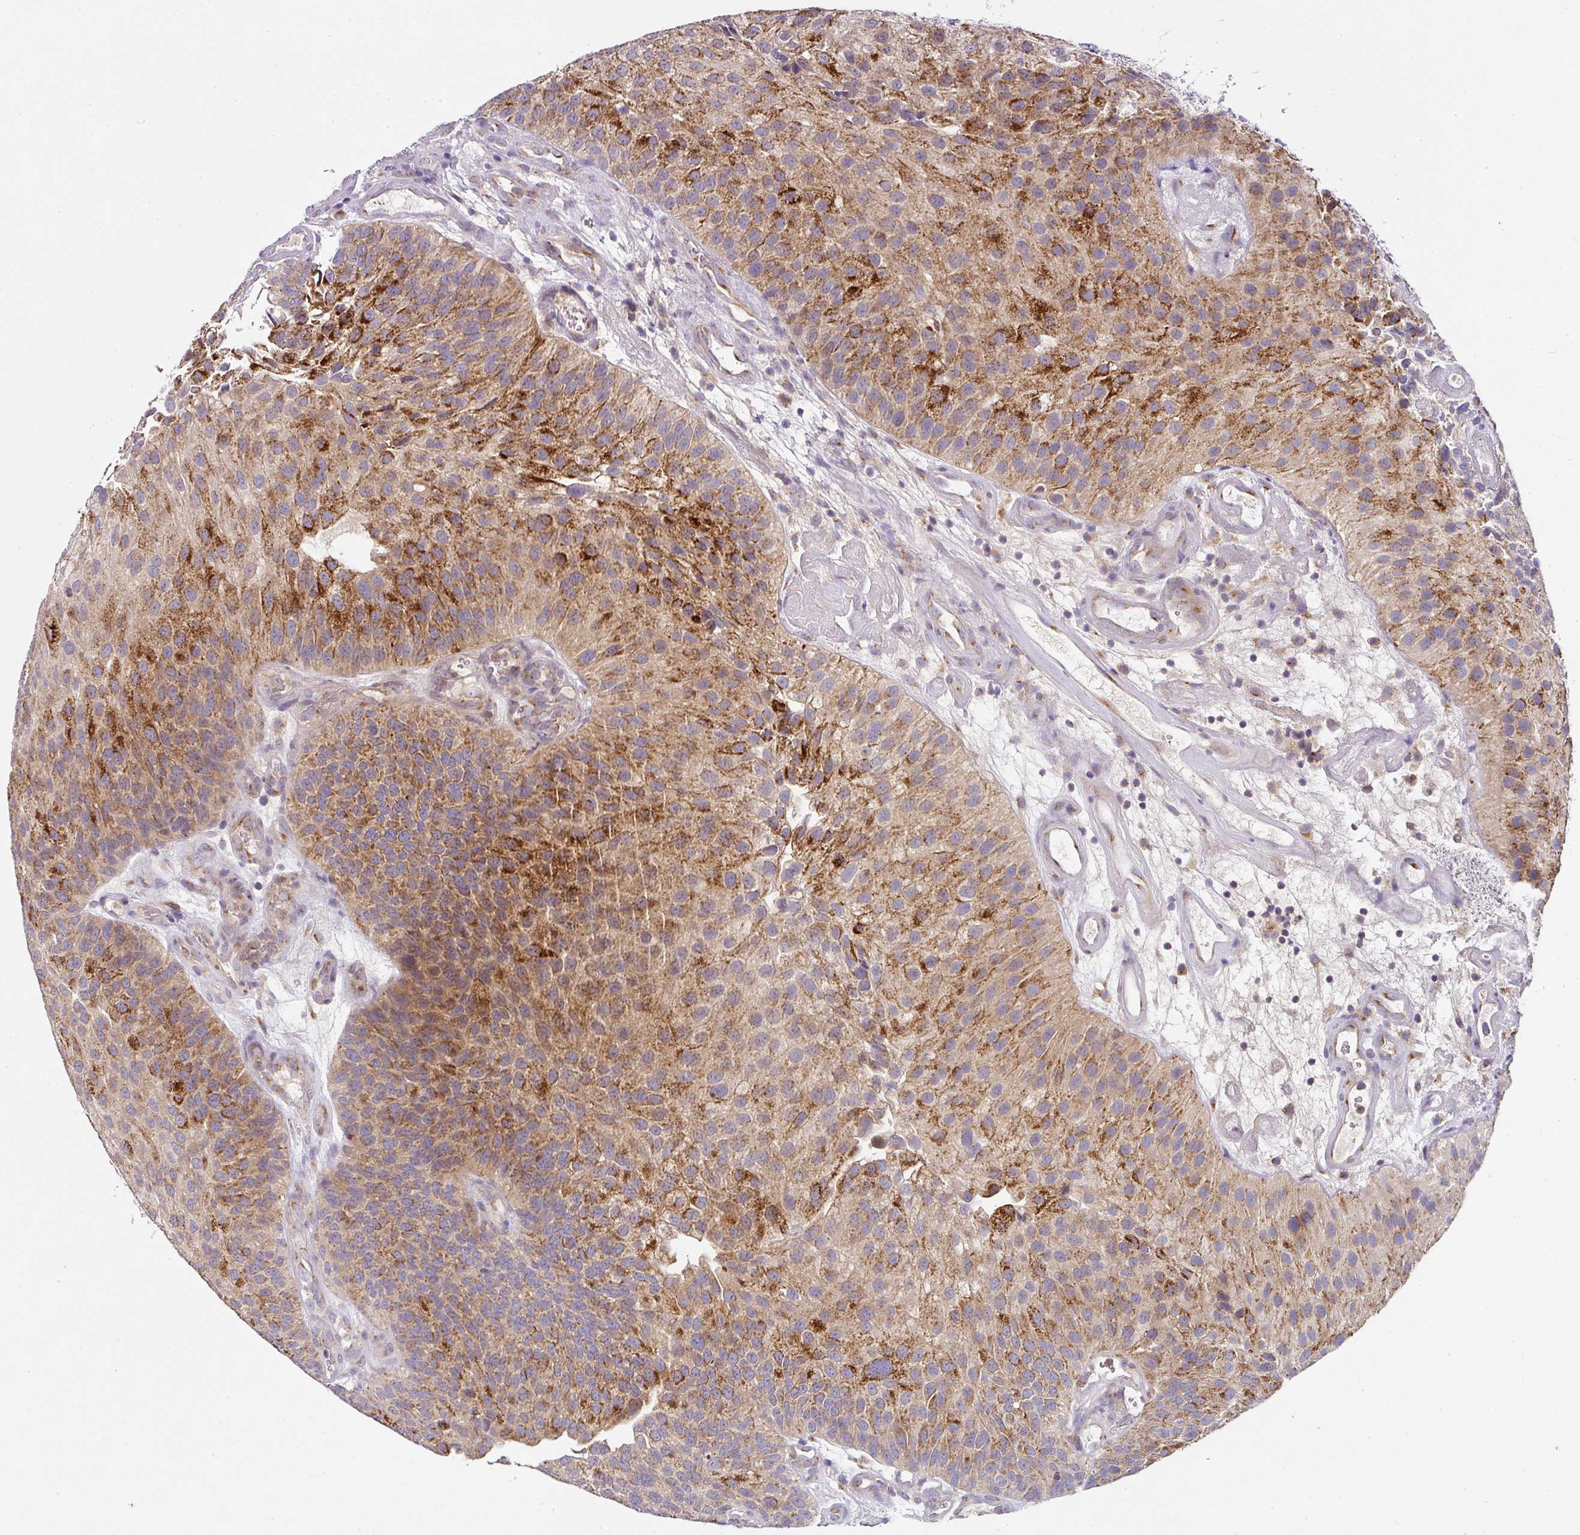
{"staining": {"intensity": "moderate", "quantity": ">75%", "location": "cytoplasmic/membranous"}, "tissue": "urothelial cancer", "cell_type": "Tumor cells", "image_type": "cancer", "snomed": [{"axis": "morphology", "description": "Urothelial carcinoma, NOS"}, {"axis": "topography", "description": "Urinary bladder"}], "caption": "Tumor cells display medium levels of moderate cytoplasmic/membranous staining in approximately >75% of cells in human urothelial cancer.", "gene": "SKIC2", "patient": {"sex": "male", "age": 87}}